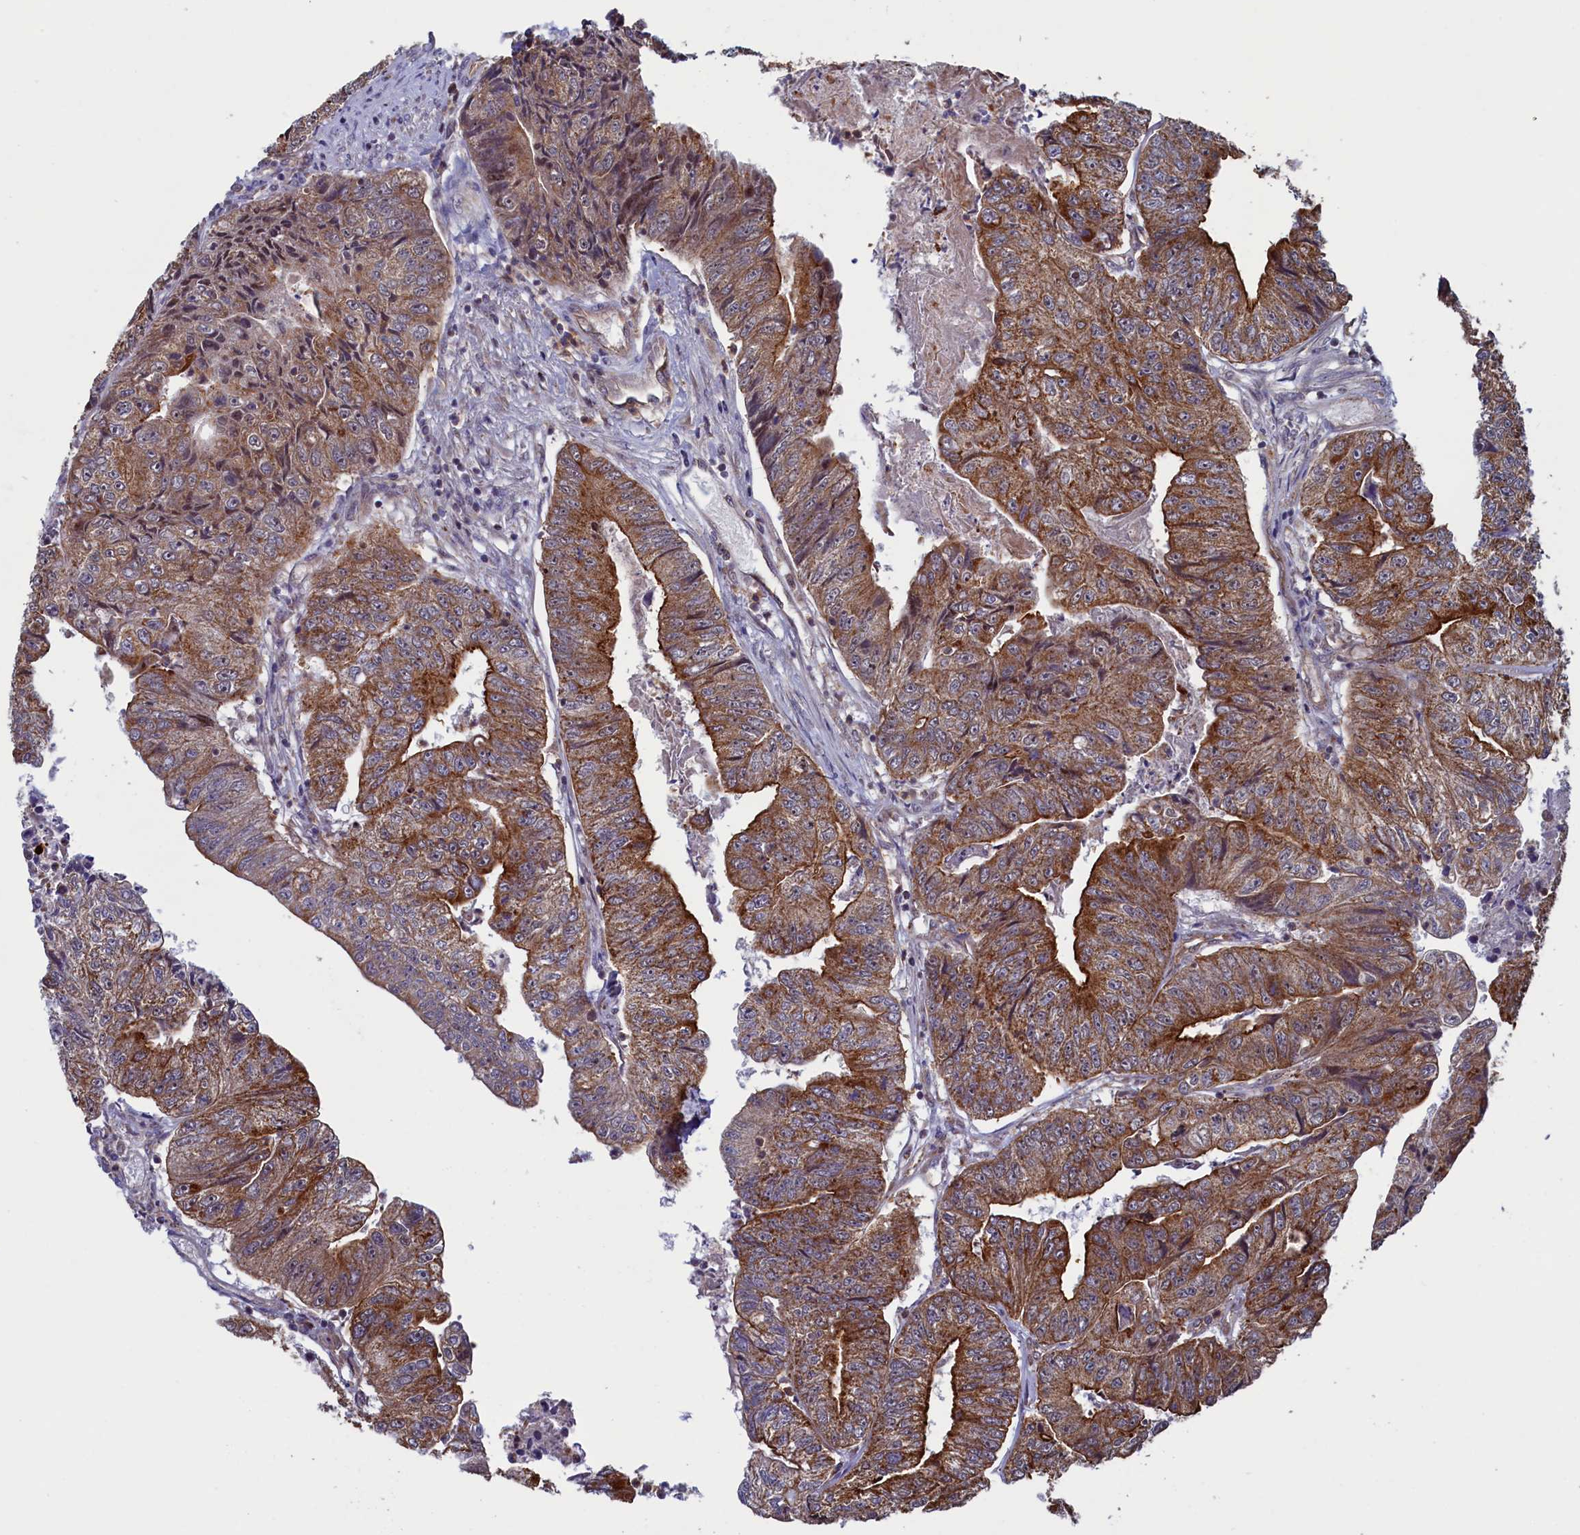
{"staining": {"intensity": "moderate", "quantity": ">75%", "location": "cytoplasmic/membranous"}, "tissue": "colorectal cancer", "cell_type": "Tumor cells", "image_type": "cancer", "snomed": [{"axis": "morphology", "description": "Adenocarcinoma, NOS"}, {"axis": "topography", "description": "Colon"}], "caption": "This is a micrograph of immunohistochemistry (IHC) staining of colorectal cancer (adenocarcinoma), which shows moderate expression in the cytoplasmic/membranous of tumor cells.", "gene": "UBE3B", "patient": {"sex": "female", "age": 67}}